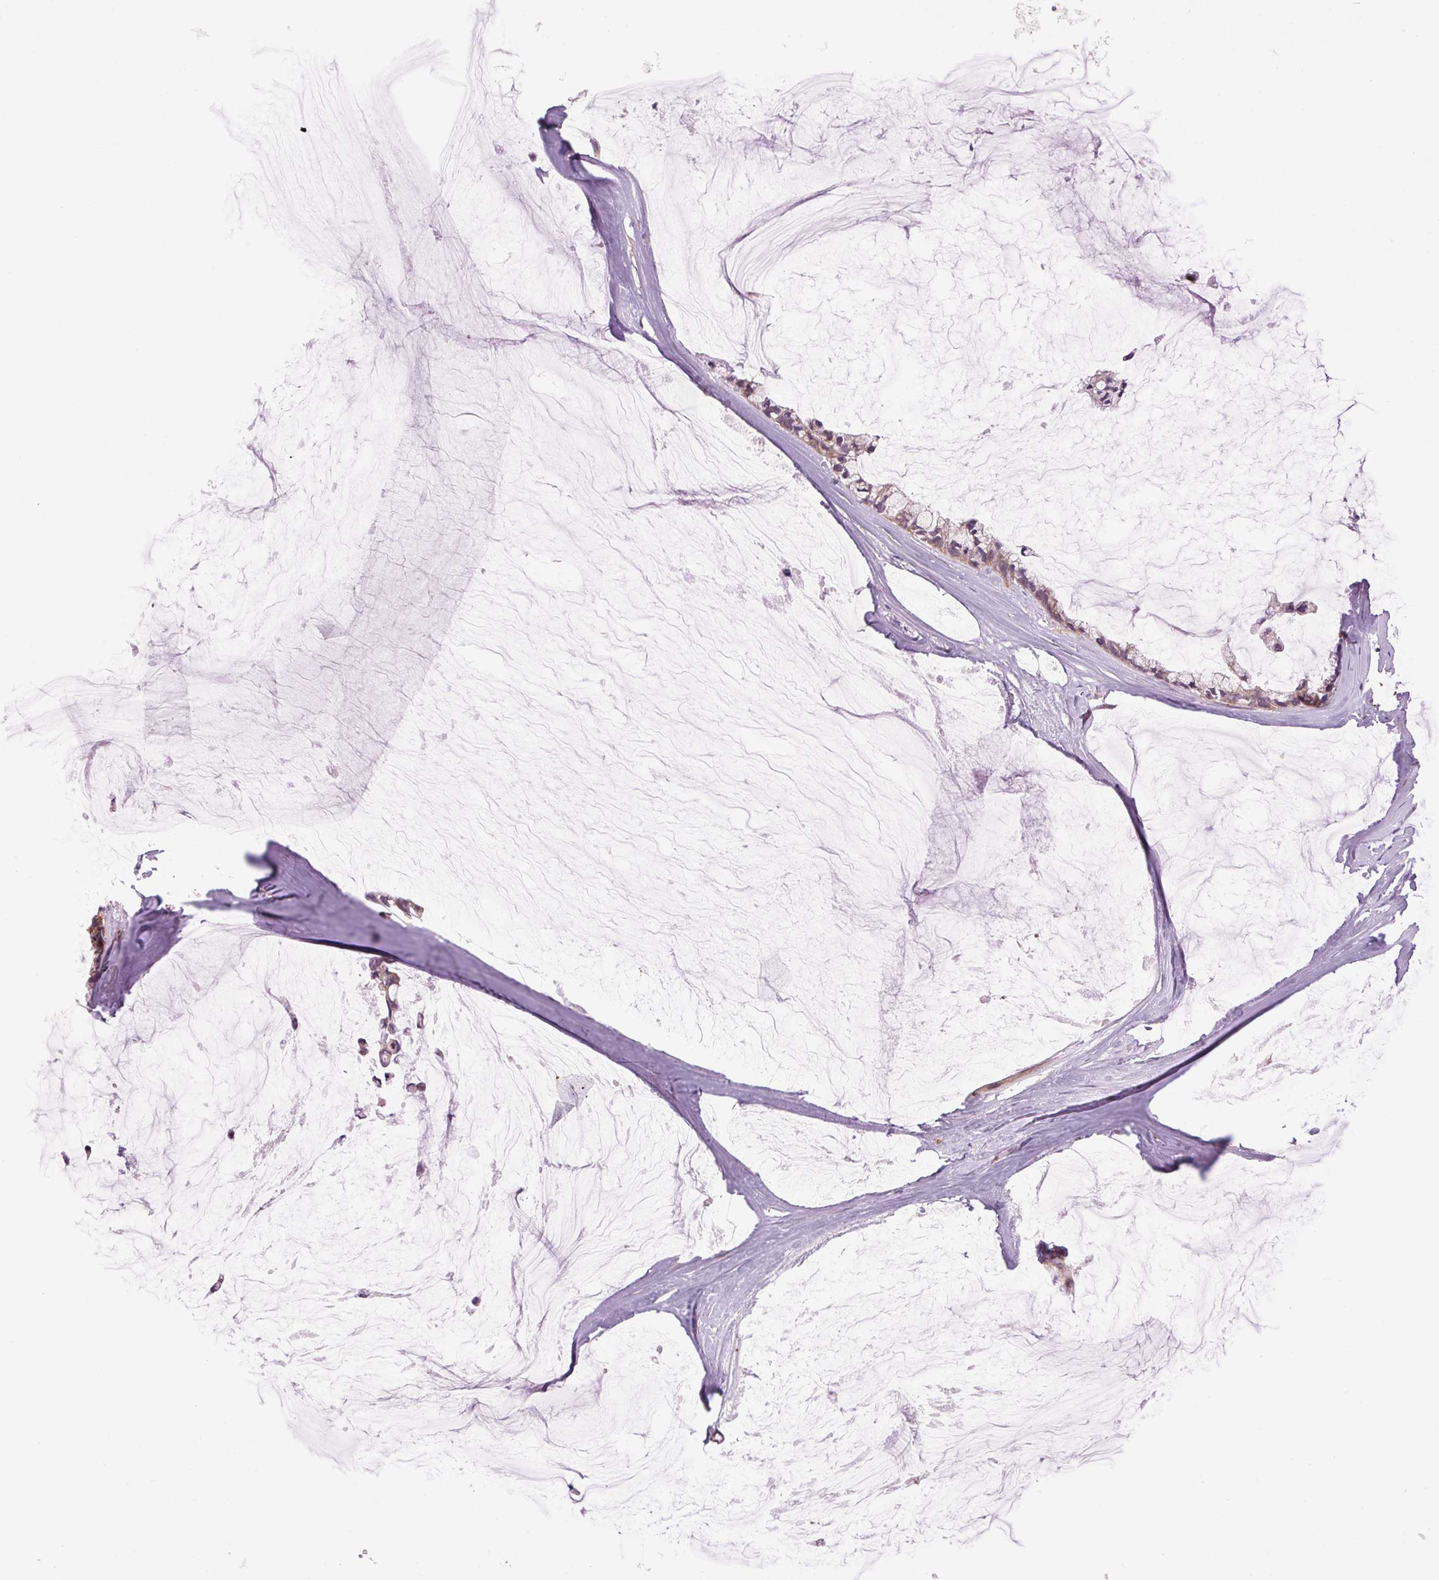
{"staining": {"intensity": "moderate", "quantity": ">75%", "location": "cytoplasmic/membranous"}, "tissue": "ovarian cancer", "cell_type": "Tumor cells", "image_type": "cancer", "snomed": [{"axis": "morphology", "description": "Cystadenocarcinoma, mucinous, NOS"}, {"axis": "topography", "description": "Ovary"}], "caption": "Mucinous cystadenocarcinoma (ovarian) stained with immunohistochemistry (IHC) exhibits moderate cytoplasmic/membranous positivity in about >75% of tumor cells.", "gene": "PLCG1", "patient": {"sex": "female", "age": 39}}